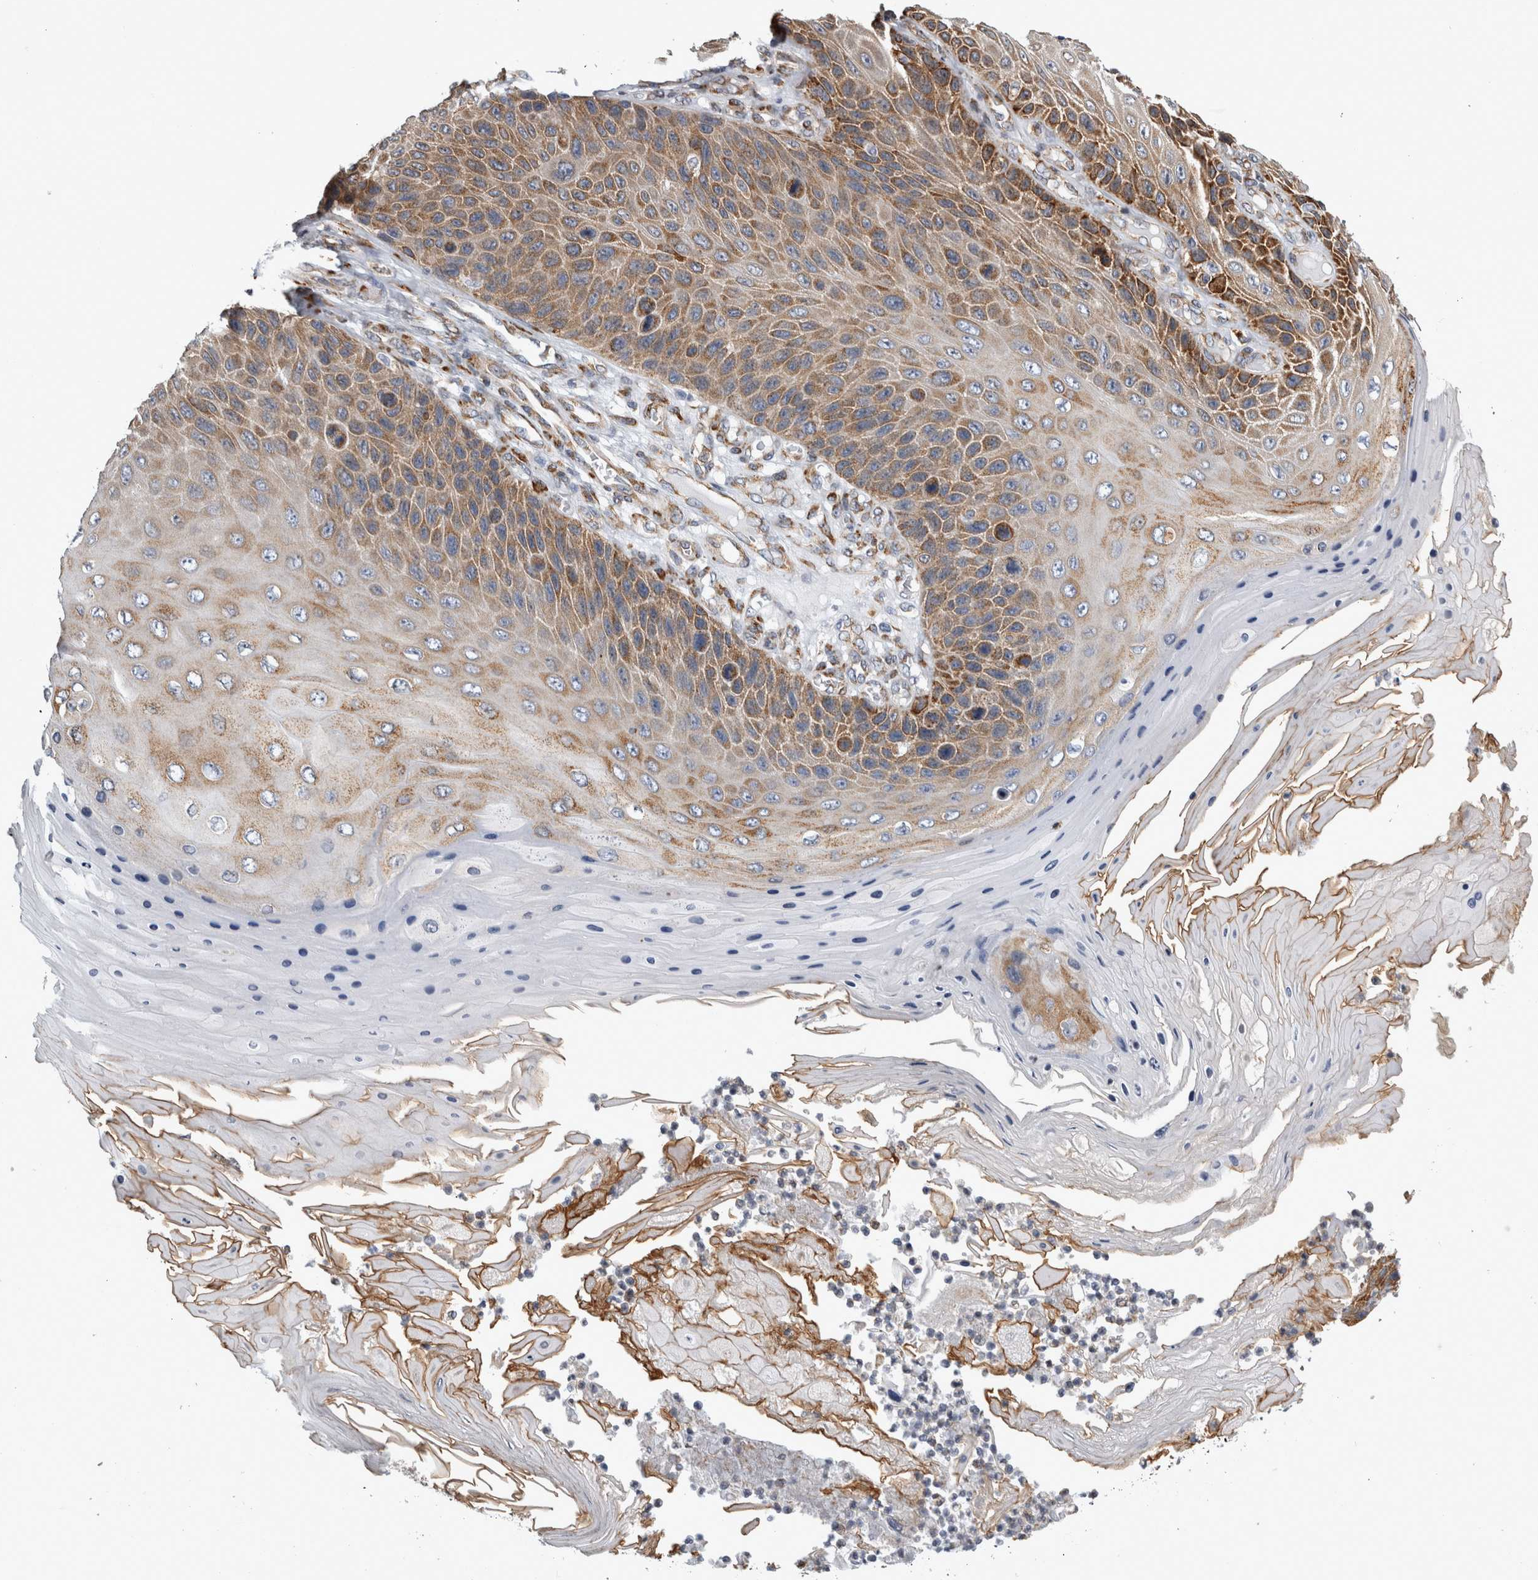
{"staining": {"intensity": "moderate", "quantity": ">75%", "location": "cytoplasmic/membranous"}, "tissue": "skin cancer", "cell_type": "Tumor cells", "image_type": "cancer", "snomed": [{"axis": "morphology", "description": "Squamous cell carcinoma, NOS"}, {"axis": "topography", "description": "Skin"}], "caption": "Human squamous cell carcinoma (skin) stained with a brown dye exhibits moderate cytoplasmic/membranous positive positivity in about >75% of tumor cells.", "gene": "FHIP2B", "patient": {"sex": "female", "age": 88}}